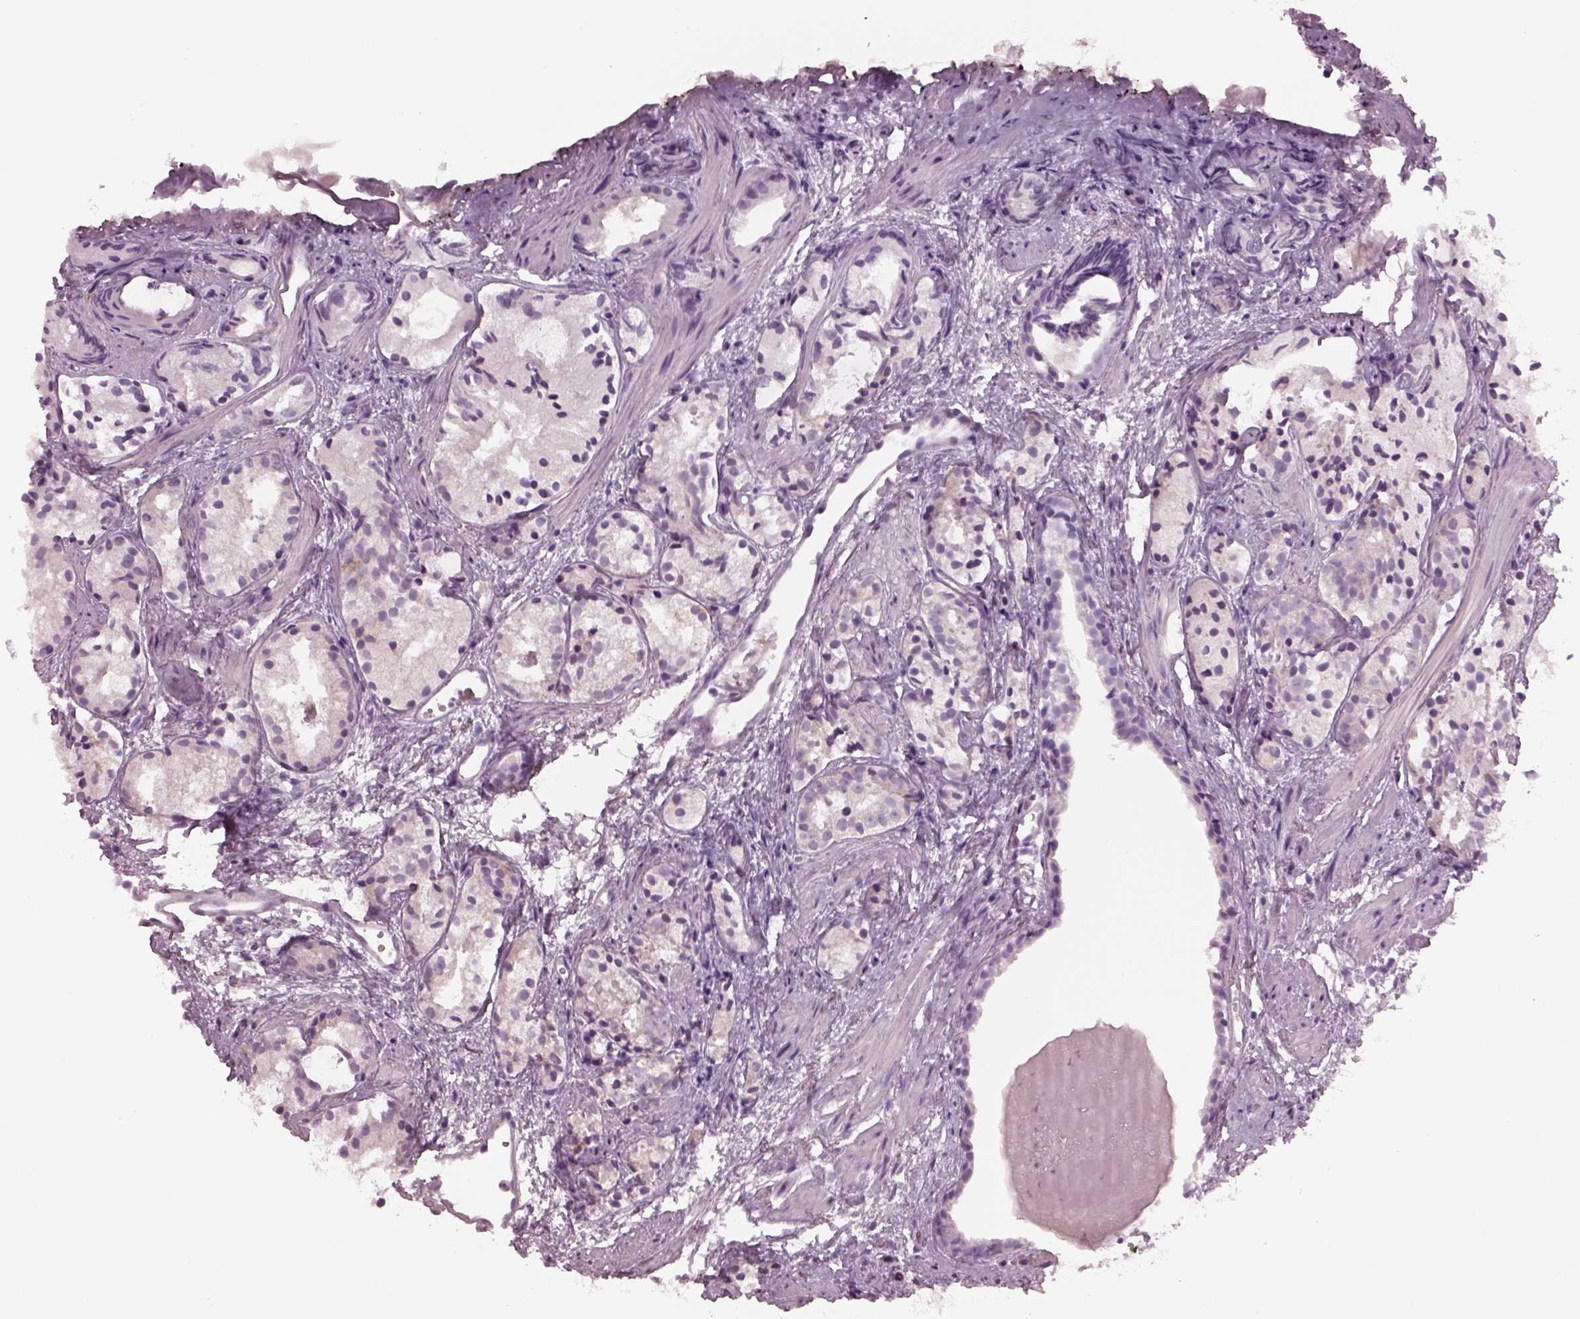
{"staining": {"intensity": "negative", "quantity": "none", "location": "none"}, "tissue": "prostate cancer", "cell_type": "Tumor cells", "image_type": "cancer", "snomed": [{"axis": "morphology", "description": "Adenocarcinoma, High grade"}, {"axis": "topography", "description": "Prostate"}], "caption": "Prostate cancer was stained to show a protein in brown. There is no significant expression in tumor cells.", "gene": "CYLC1", "patient": {"sex": "male", "age": 85}}